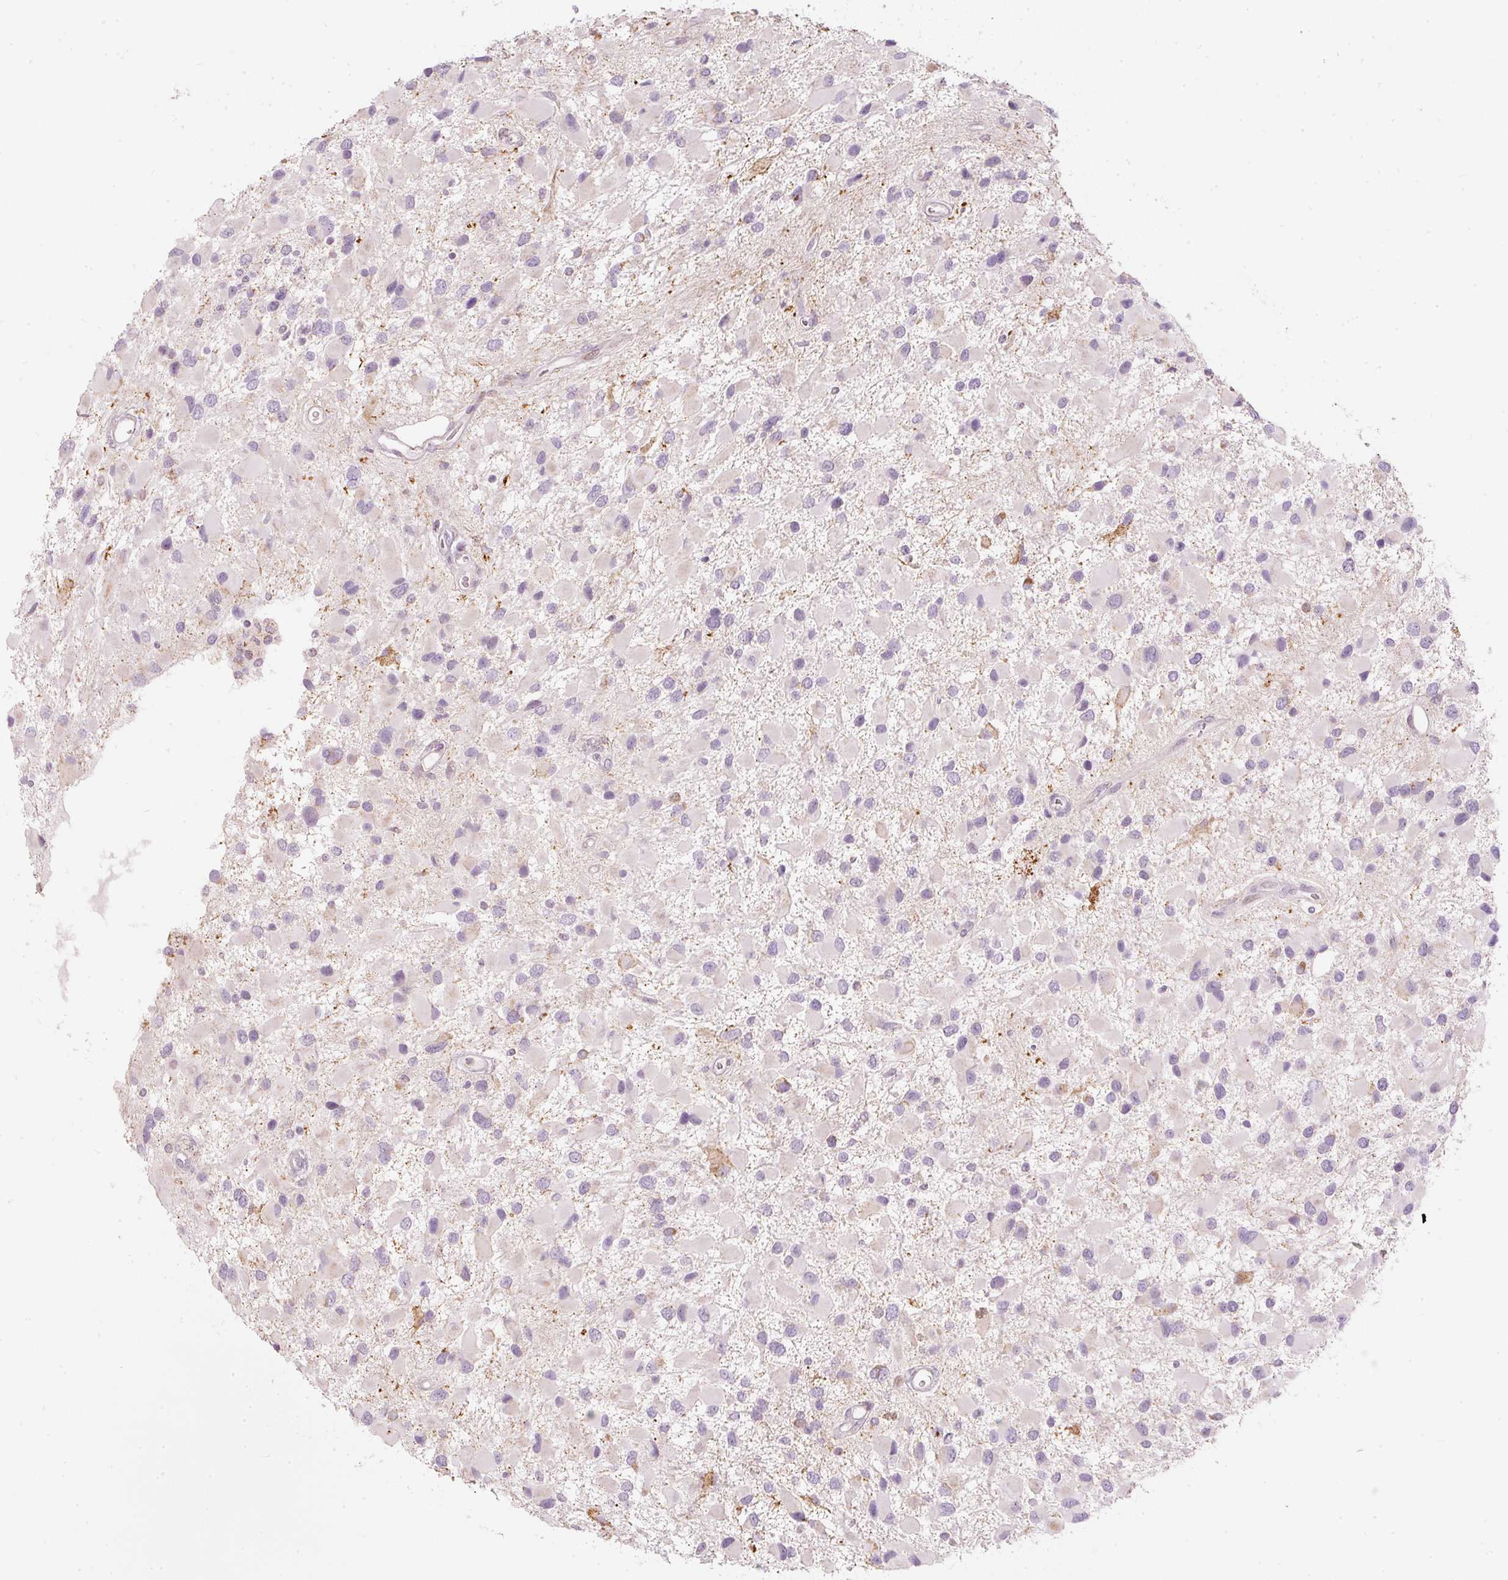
{"staining": {"intensity": "negative", "quantity": "none", "location": "none"}, "tissue": "glioma", "cell_type": "Tumor cells", "image_type": "cancer", "snomed": [{"axis": "morphology", "description": "Glioma, malignant, High grade"}, {"axis": "topography", "description": "Brain"}], "caption": "The histopathology image reveals no staining of tumor cells in glioma. Nuclei are stained in blue.", "gene": "RNF39", "patient": {"sex": "male", "age": 53}}